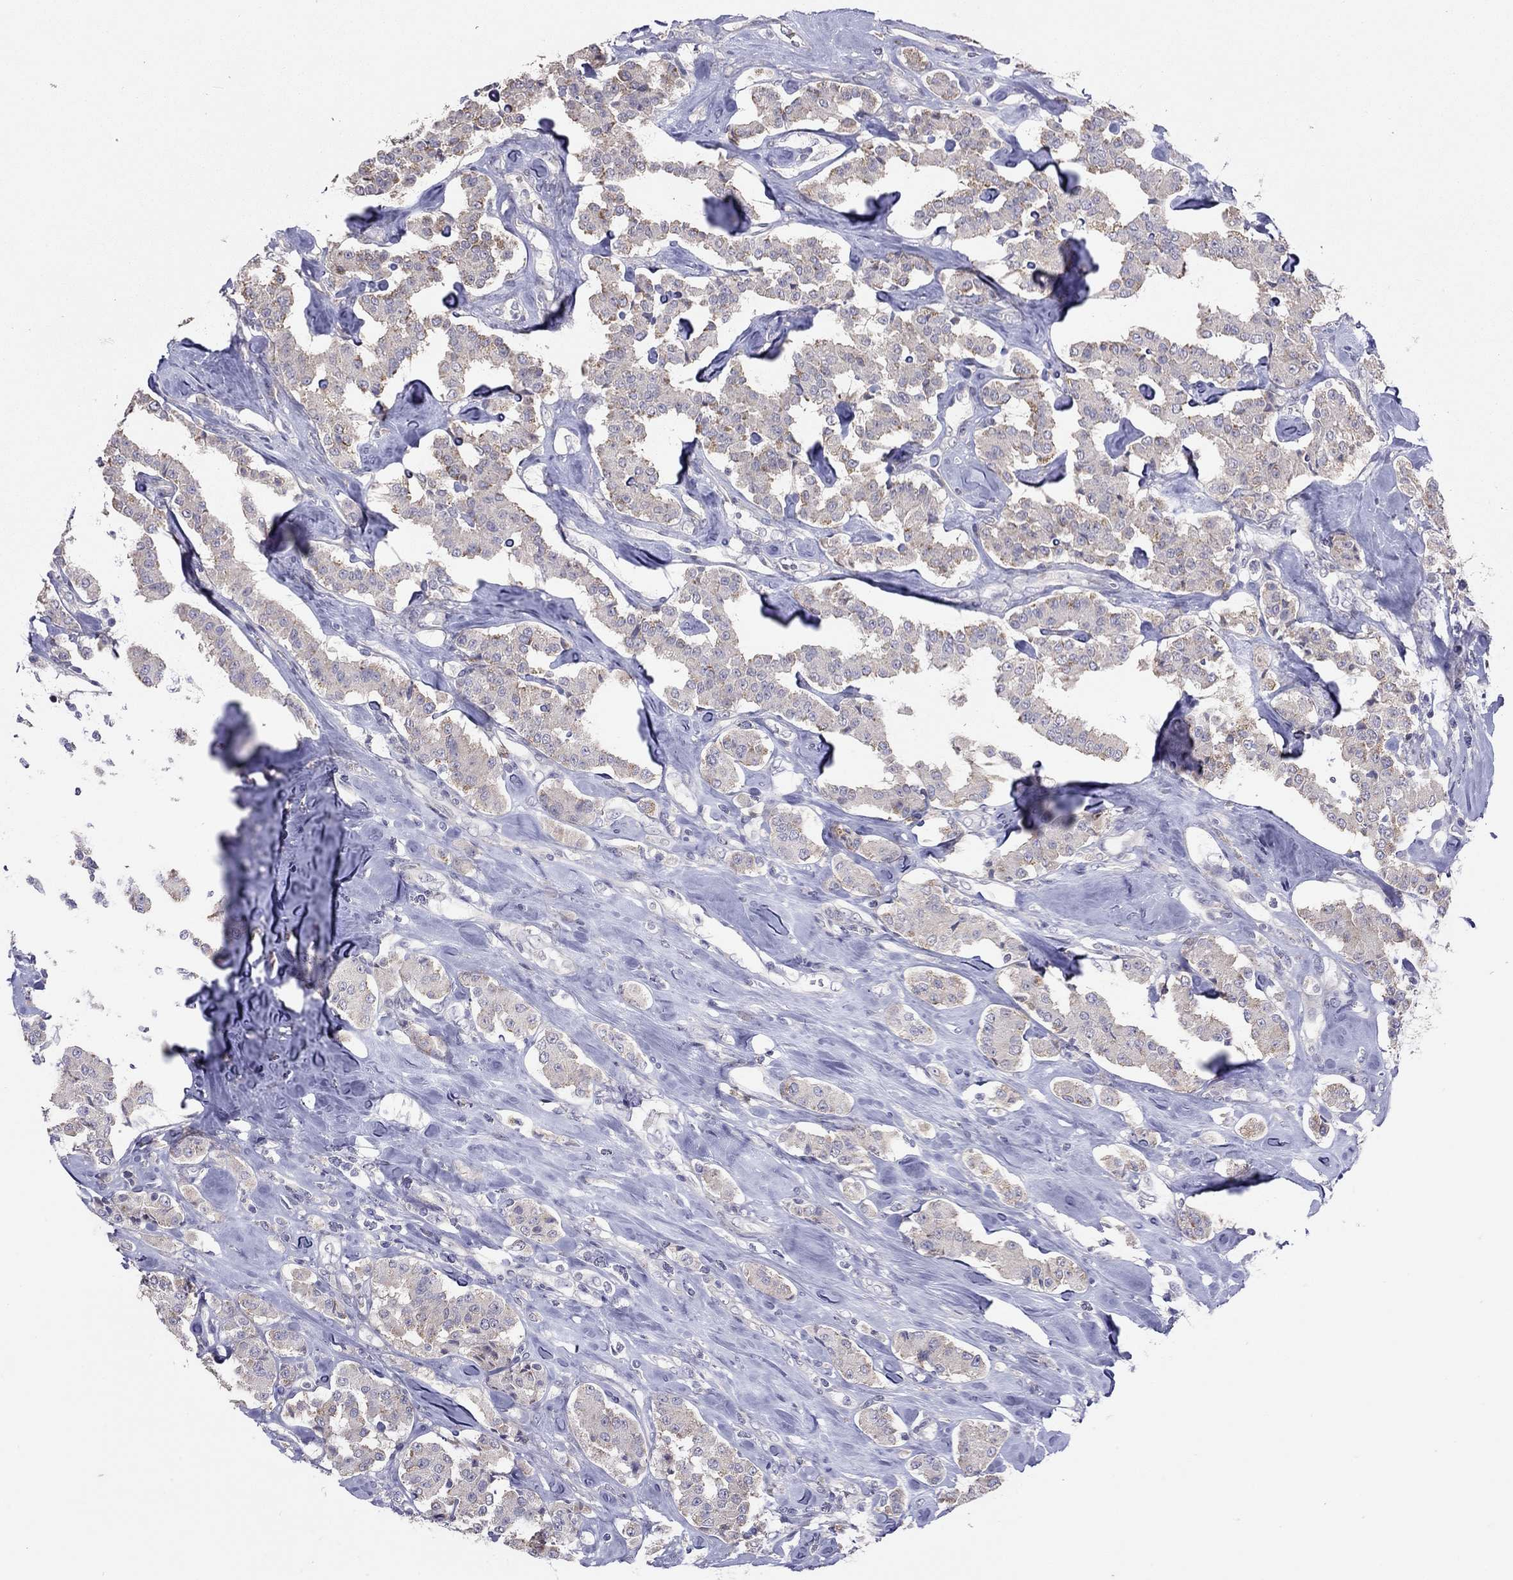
{"staining": {"intensity": "negative", "quantity": "none", "location": "none"}, "tissue": "carcinoid", "cell_type": "Tumor cells", "image_type": "cancer", "snomed": [{"axis": "morphology", "description": "Carcinoid, malignant, NOS"}, {"axis": "topography", "description": "Pancreas"}], "caption": "Malignant carcinoid was stained to show a protein in brown. There is no significant expression in tumor cells.", "gene": "SYTL2", "patient": {"sex": "male", "age": 41}}